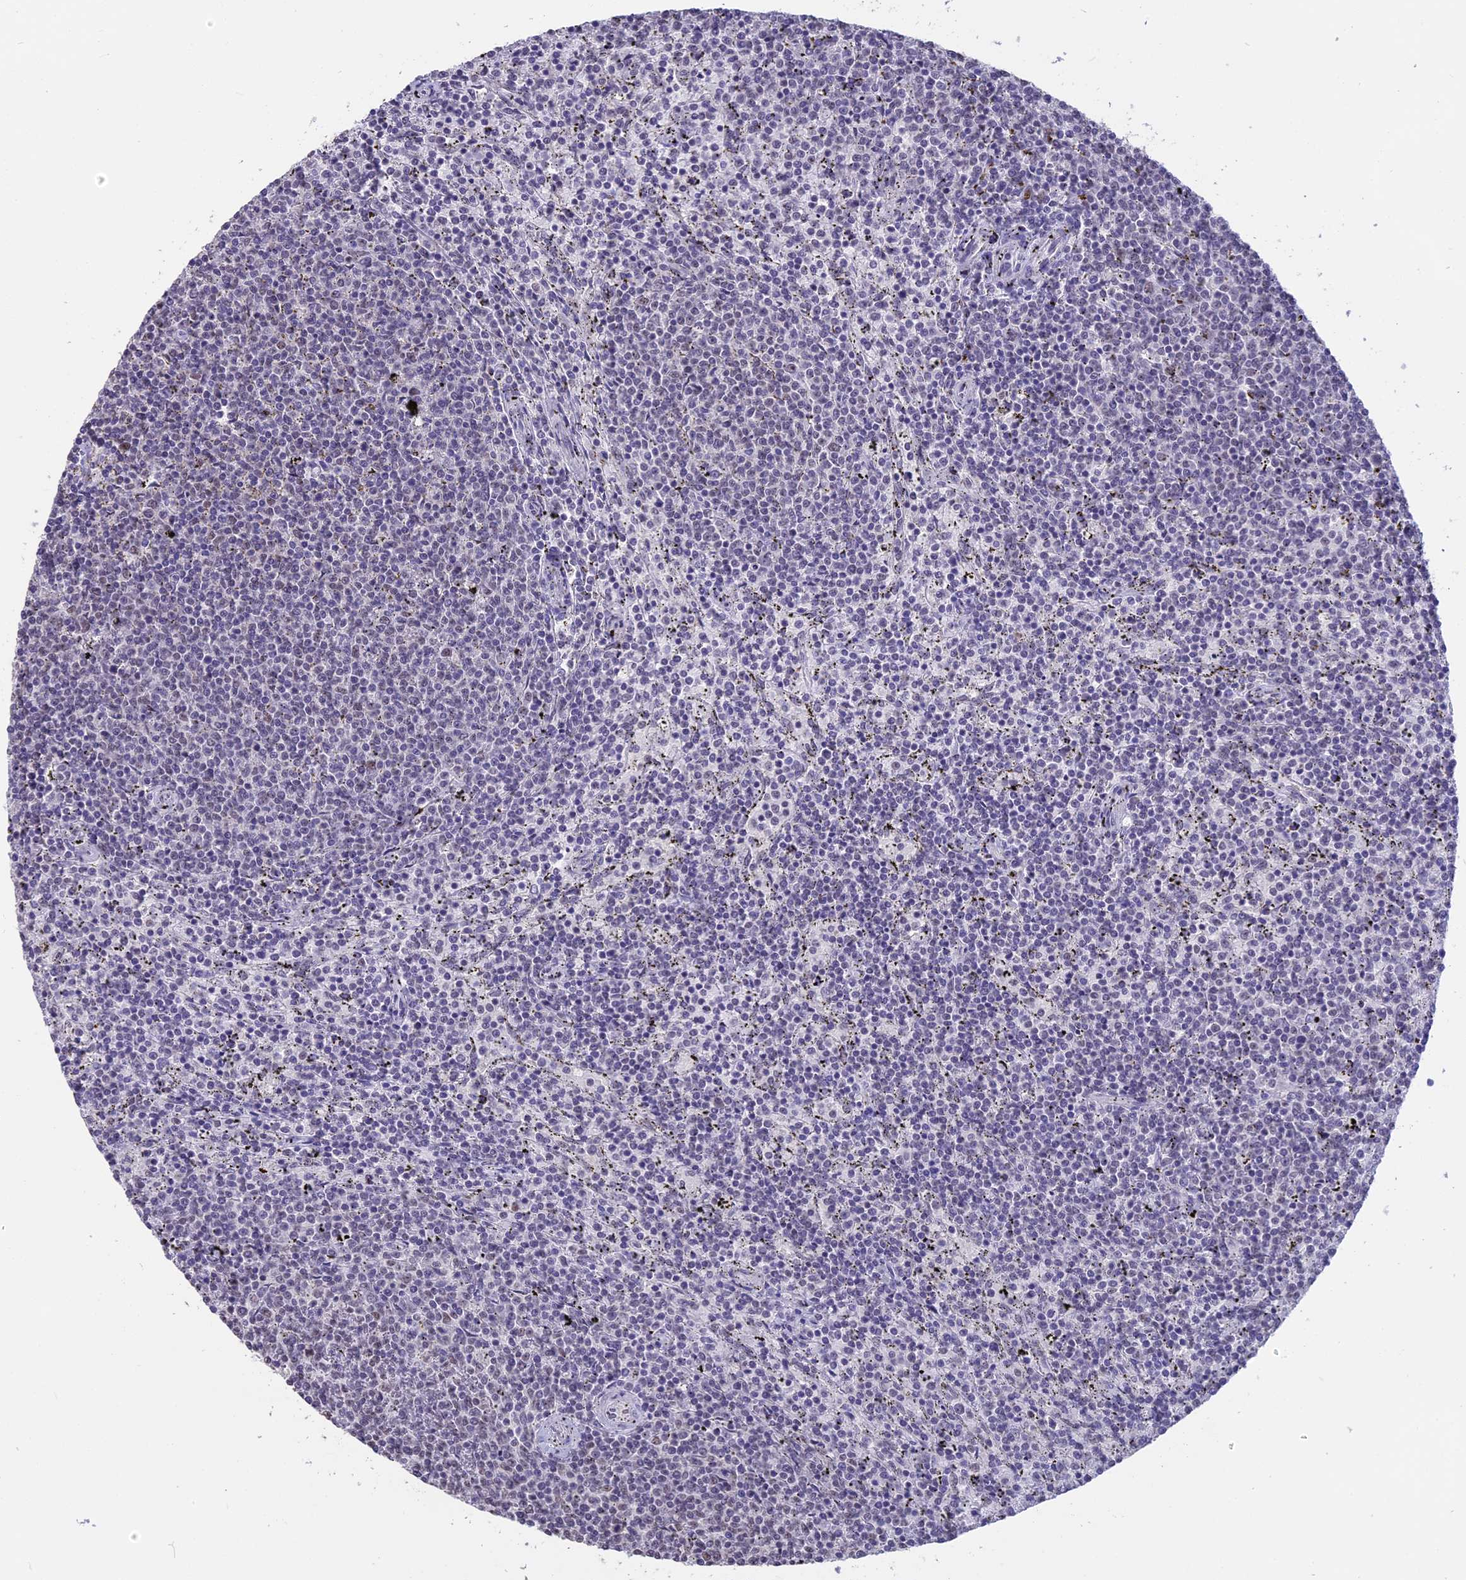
{"staining": {"intensity": "negative", "quantity": "none", "location": "none"}, "tissue": "lymphoma", "cell_type": "Tumor cells", "image_type": "cancer", "snomed": [{"axis": "morphology", "description": "Malignant lymphoma, non-Hodgkin's type, Low grade"}, {"axis": "topography", "description": "Spleen"}], "caption": "Tumor cells show no significant protein staining in lymphoma.", "gene": "SETD2", "patient": {"sex": "female", "age": 50}}